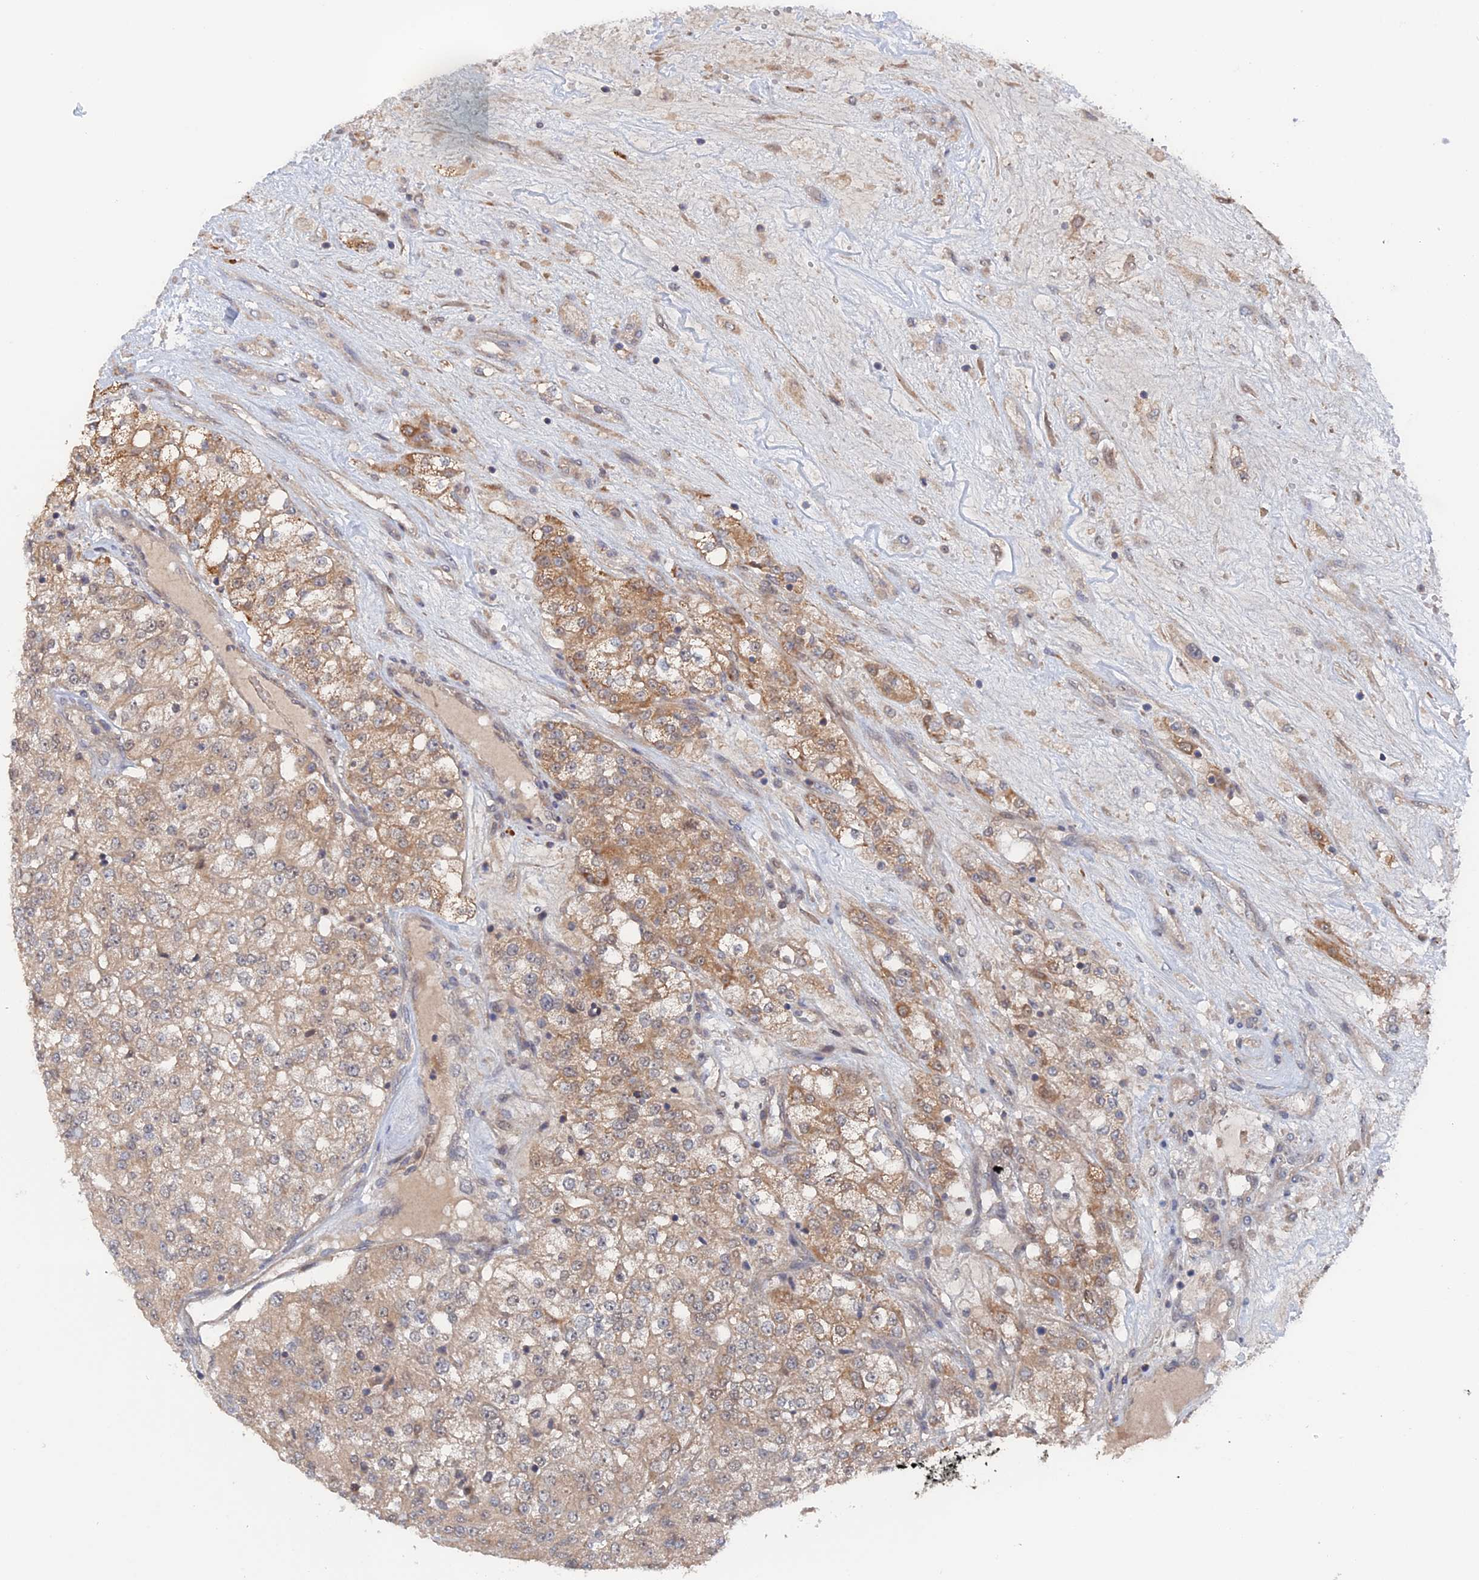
{"staining": {"intensity": "weak", "quantity": ">75%", "location": "cytoplasmic/membranous,nuclear"}, "tissue": "renal cancer", "cell_type": "Tumor cells", "image_type": "cancer", "snomed": [{"axis": "morphology", "description": "Adenocarcinoma, NOS"}, {"axis": "topography", "description": "Kidney"}], "caption": "This is an image of IHC staining of renal cancer, which shows weak expression in the cytoplasmic/membranous and nuclear of tumor cells.", "gene": "ELOVL6", "patient": {"sex": "female", "age": 63}}